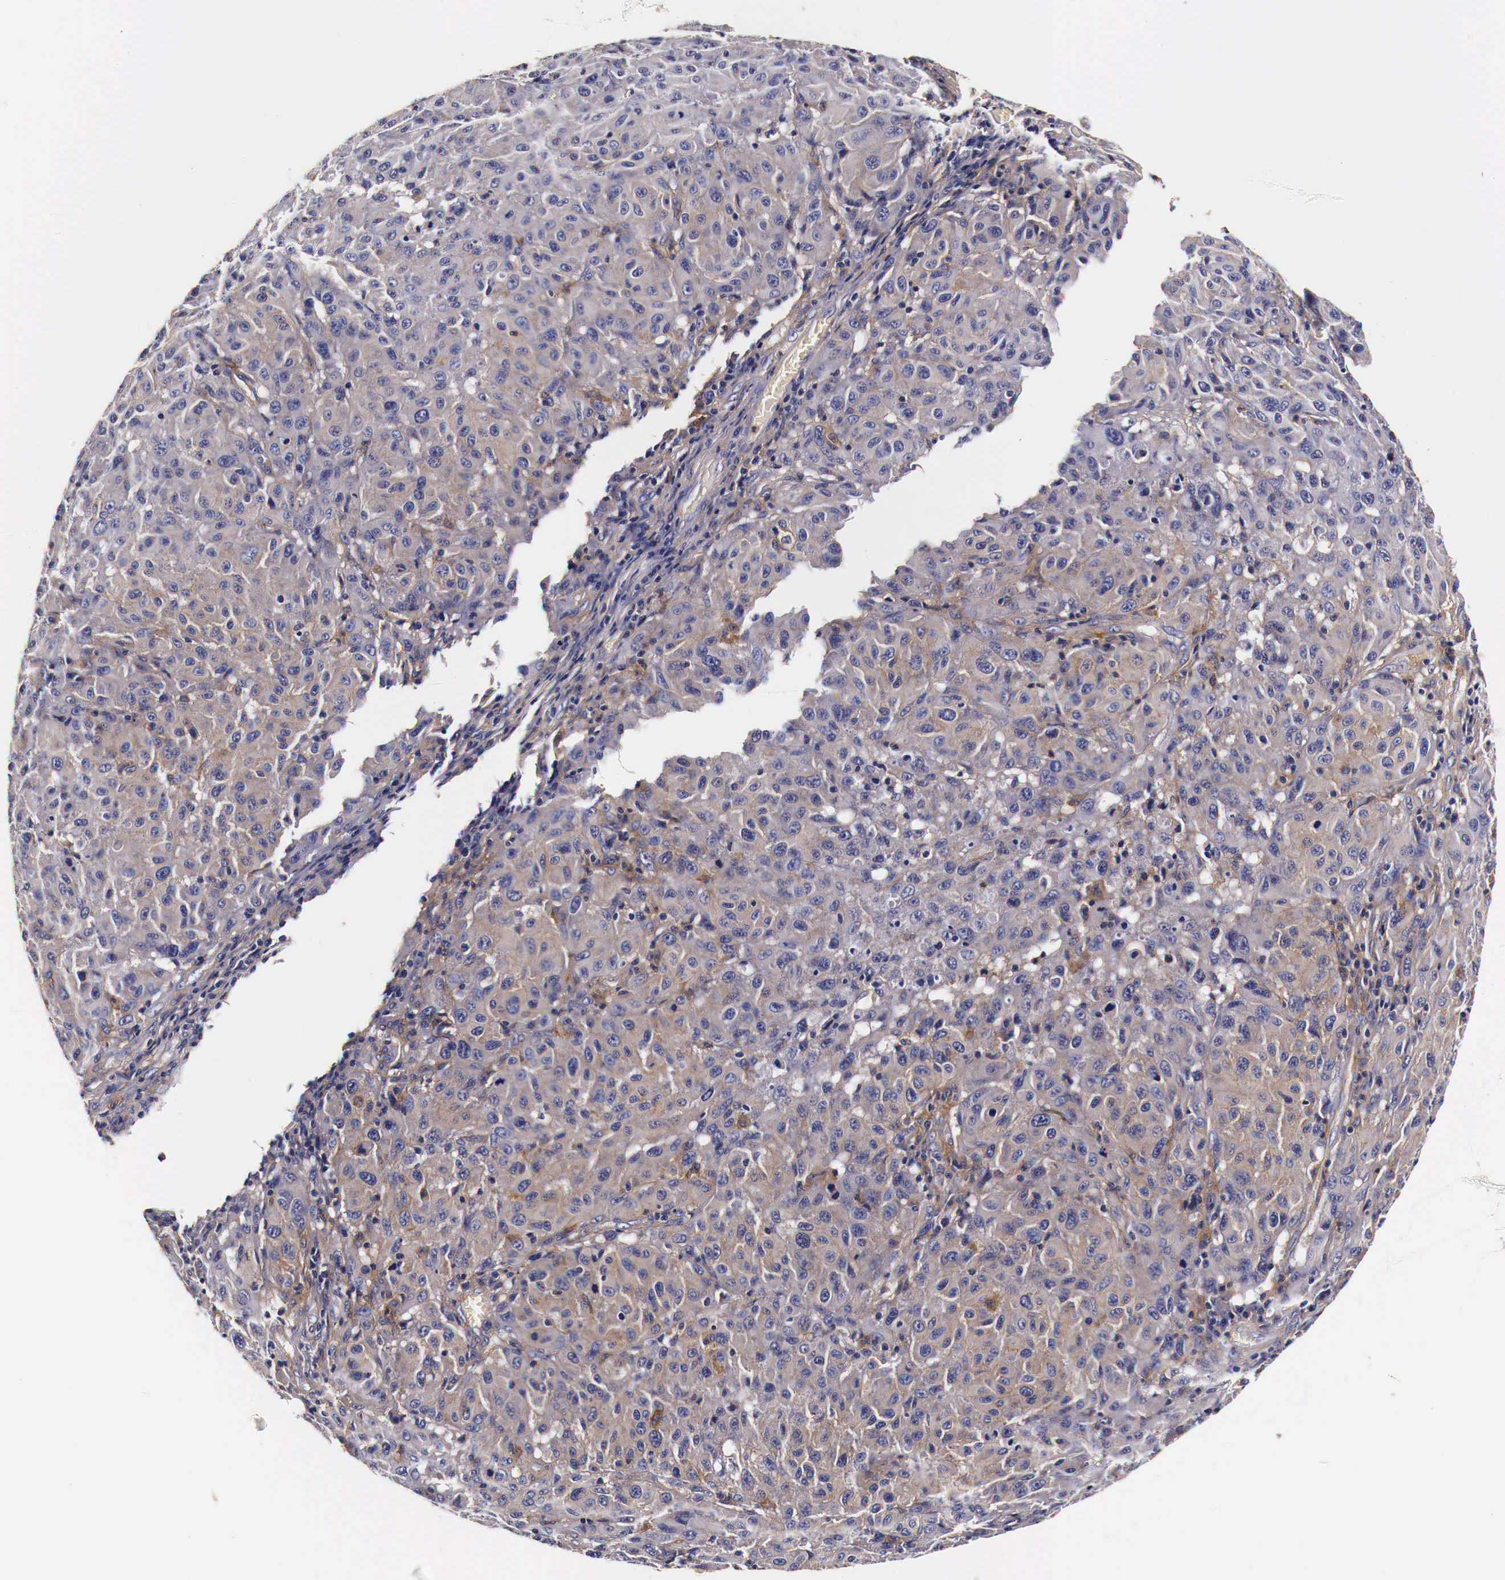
{"staining": {"intensity": "moderate", "quantity": "25%-75%", "location": "cytoplasmic/membranous"}, "tissue": "melanoma", "cell_type": "Tumor cells", "image_type": "cancer", "snomed": [{"axis": "morphology", "description": "Malignant melanoma, NOS"}, {"axis": "topography", "description": "Skin"}], "caption": "Melanoma stained for a protein displays moderate cytoplasmic/membranous positivity in tumor cells.", "gene": "RP2", "patient": {"sex": "female", "age": 77}}